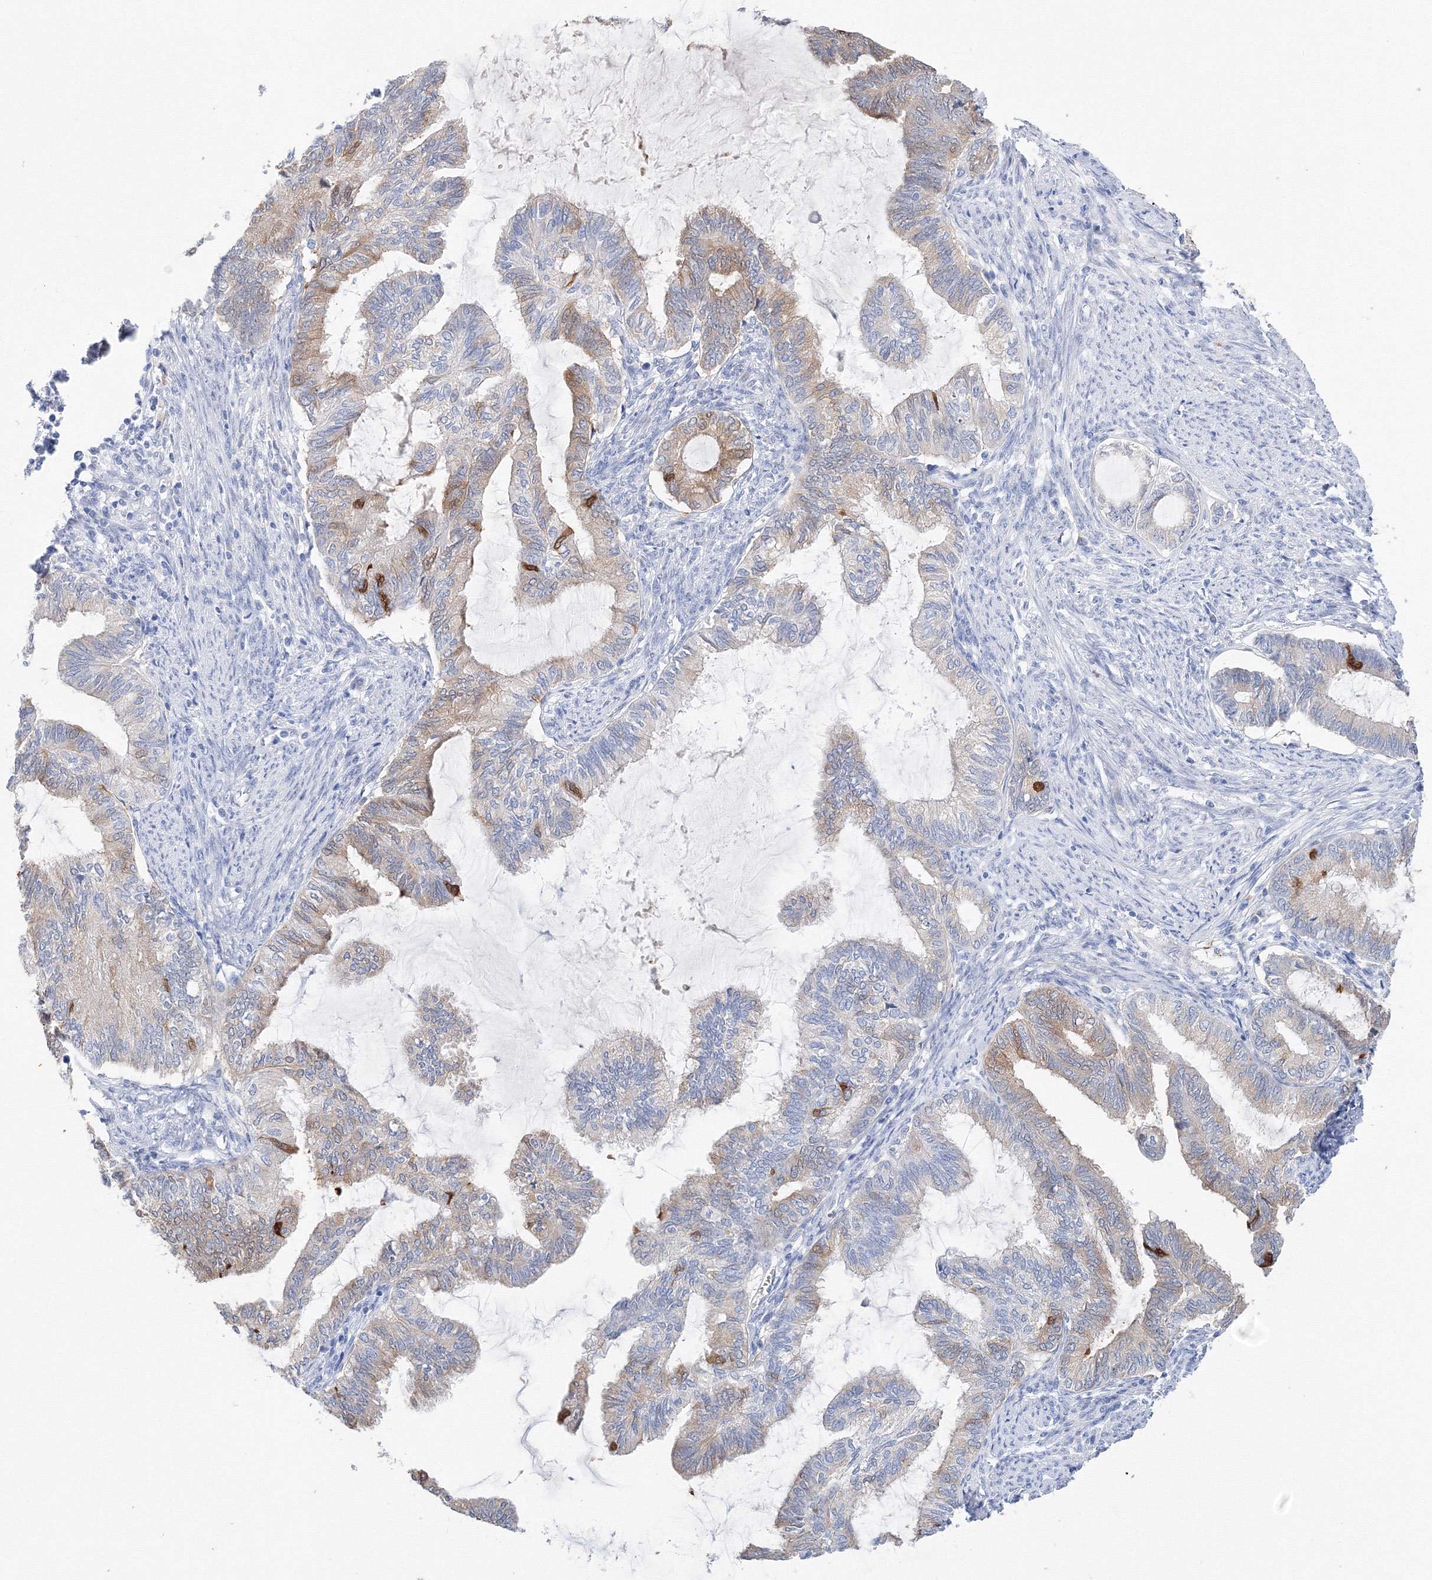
{"staining": {"intensity": "moderate", "quantity": "<25%", "location": "cytoplasmic/membranous"}, "tissue": "endometrial cancer", "cell_type": "Tumor cells", "image_type": "cancer", "snomed": [{"axis": "morphology", "description": "Adenocarcinoma, NOS"}, {"axis": "topography", "description": "Endometrium"}], "caption": "Endometrial adenocarcinoma was stained to show a protein in brown. There is low levels of moderate cytoplasmic/membranous expression in about <25% of tumor cells.", "gene": "TAMM41", "patient": {"sex": "female", "age": 86}}